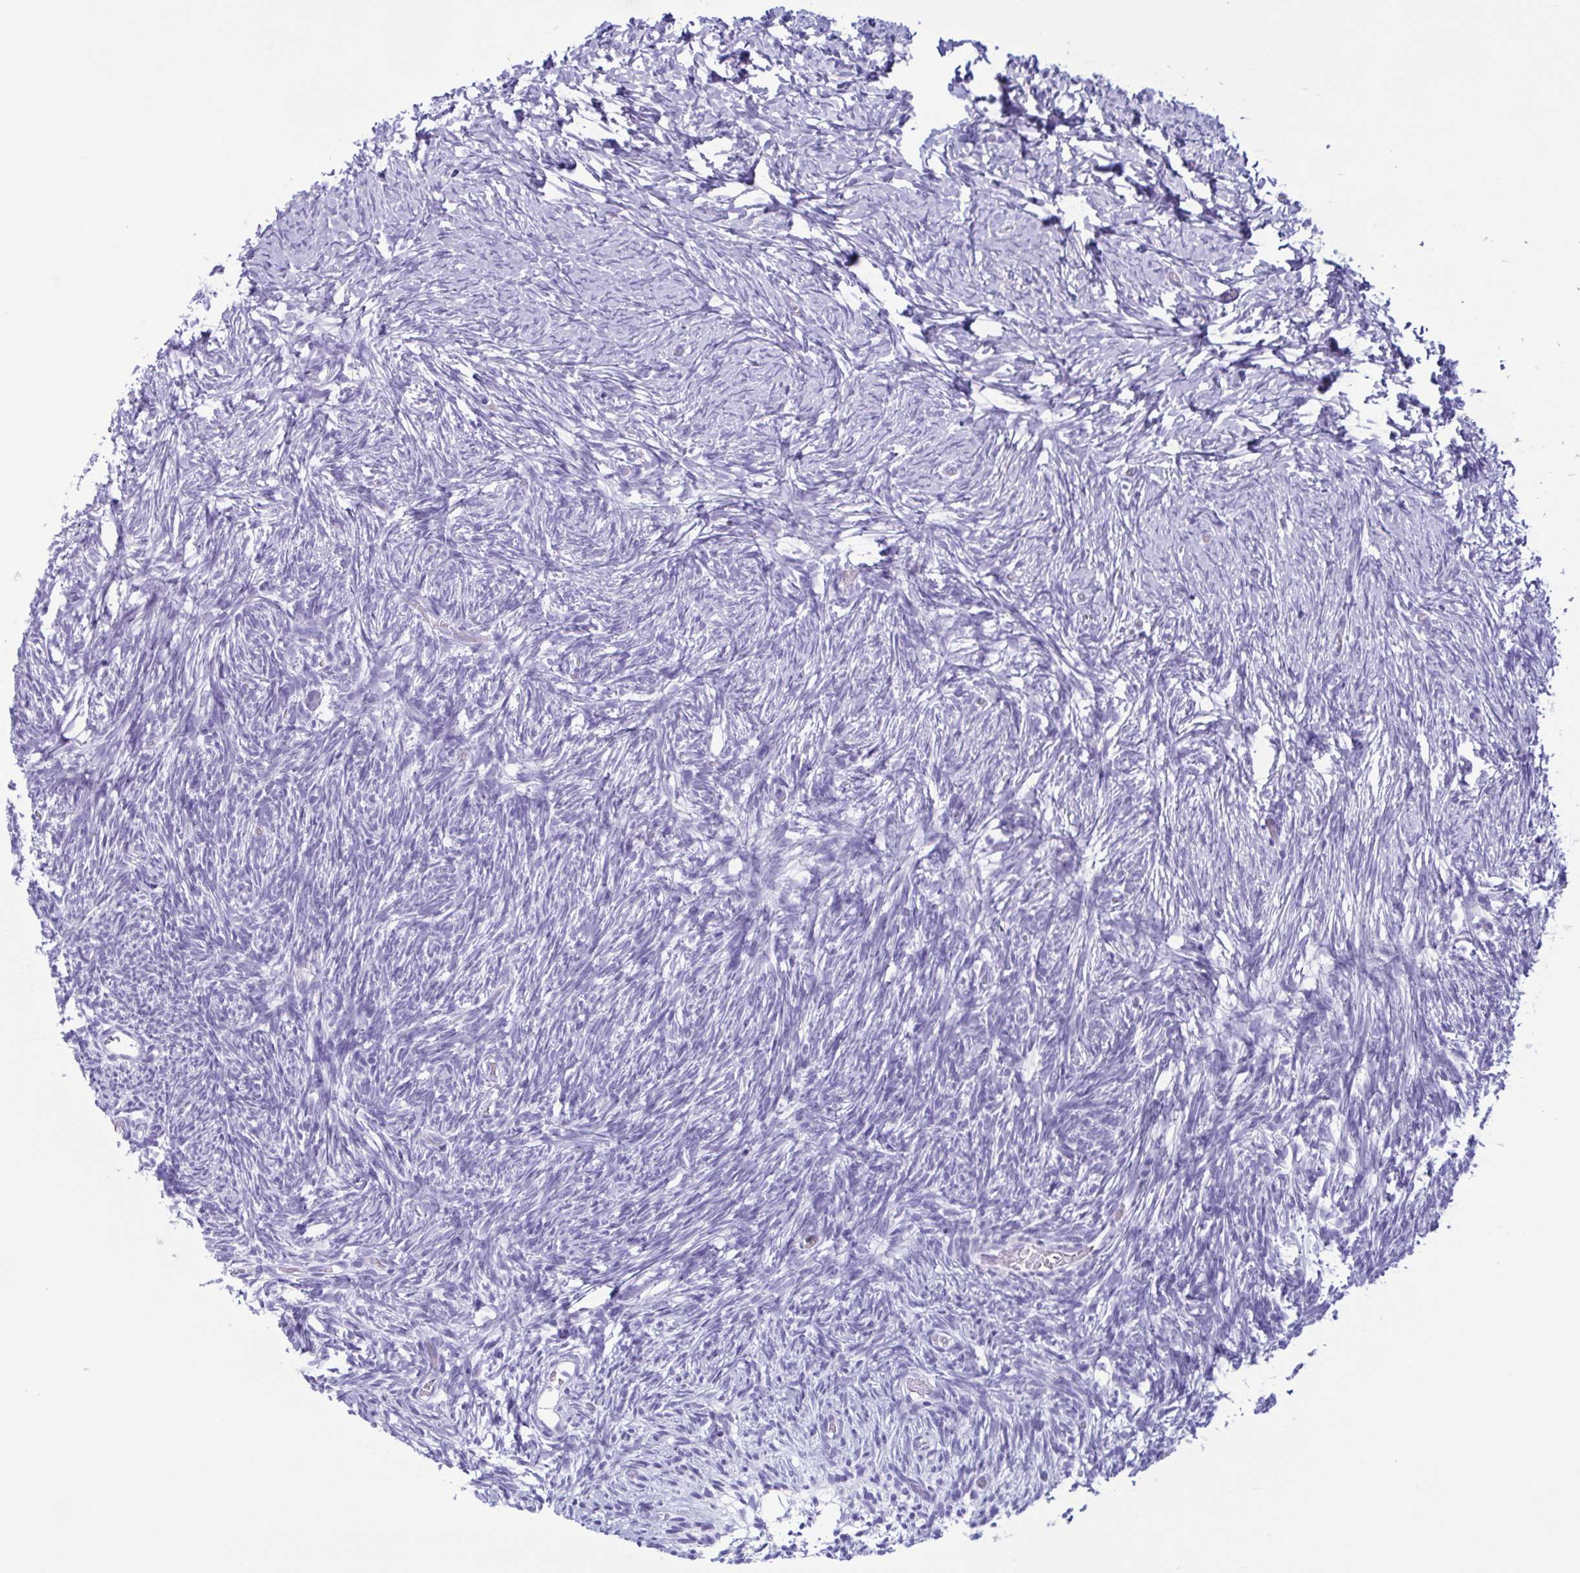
{"staining": {"intensity": "negative", "quantity": "none", "location": "none"}, "tissue": "ovary", "cell_type": "Follicle cells", "image_type": "normal", "snomed": [{"axis": "morphology", "description": "Normal tissue, NOS"}, {"axis": "topography", "description": "Ovary"}], "caption": "Benign ovary was stained to show a protein in brown. There is no significant staining in follicle cells. (DAB immunohistochemistry (IHC) visualized using brightfield microscopy, high magnification).", "gene": "LTF", "patient": {"sex": "female", "age": 39}}